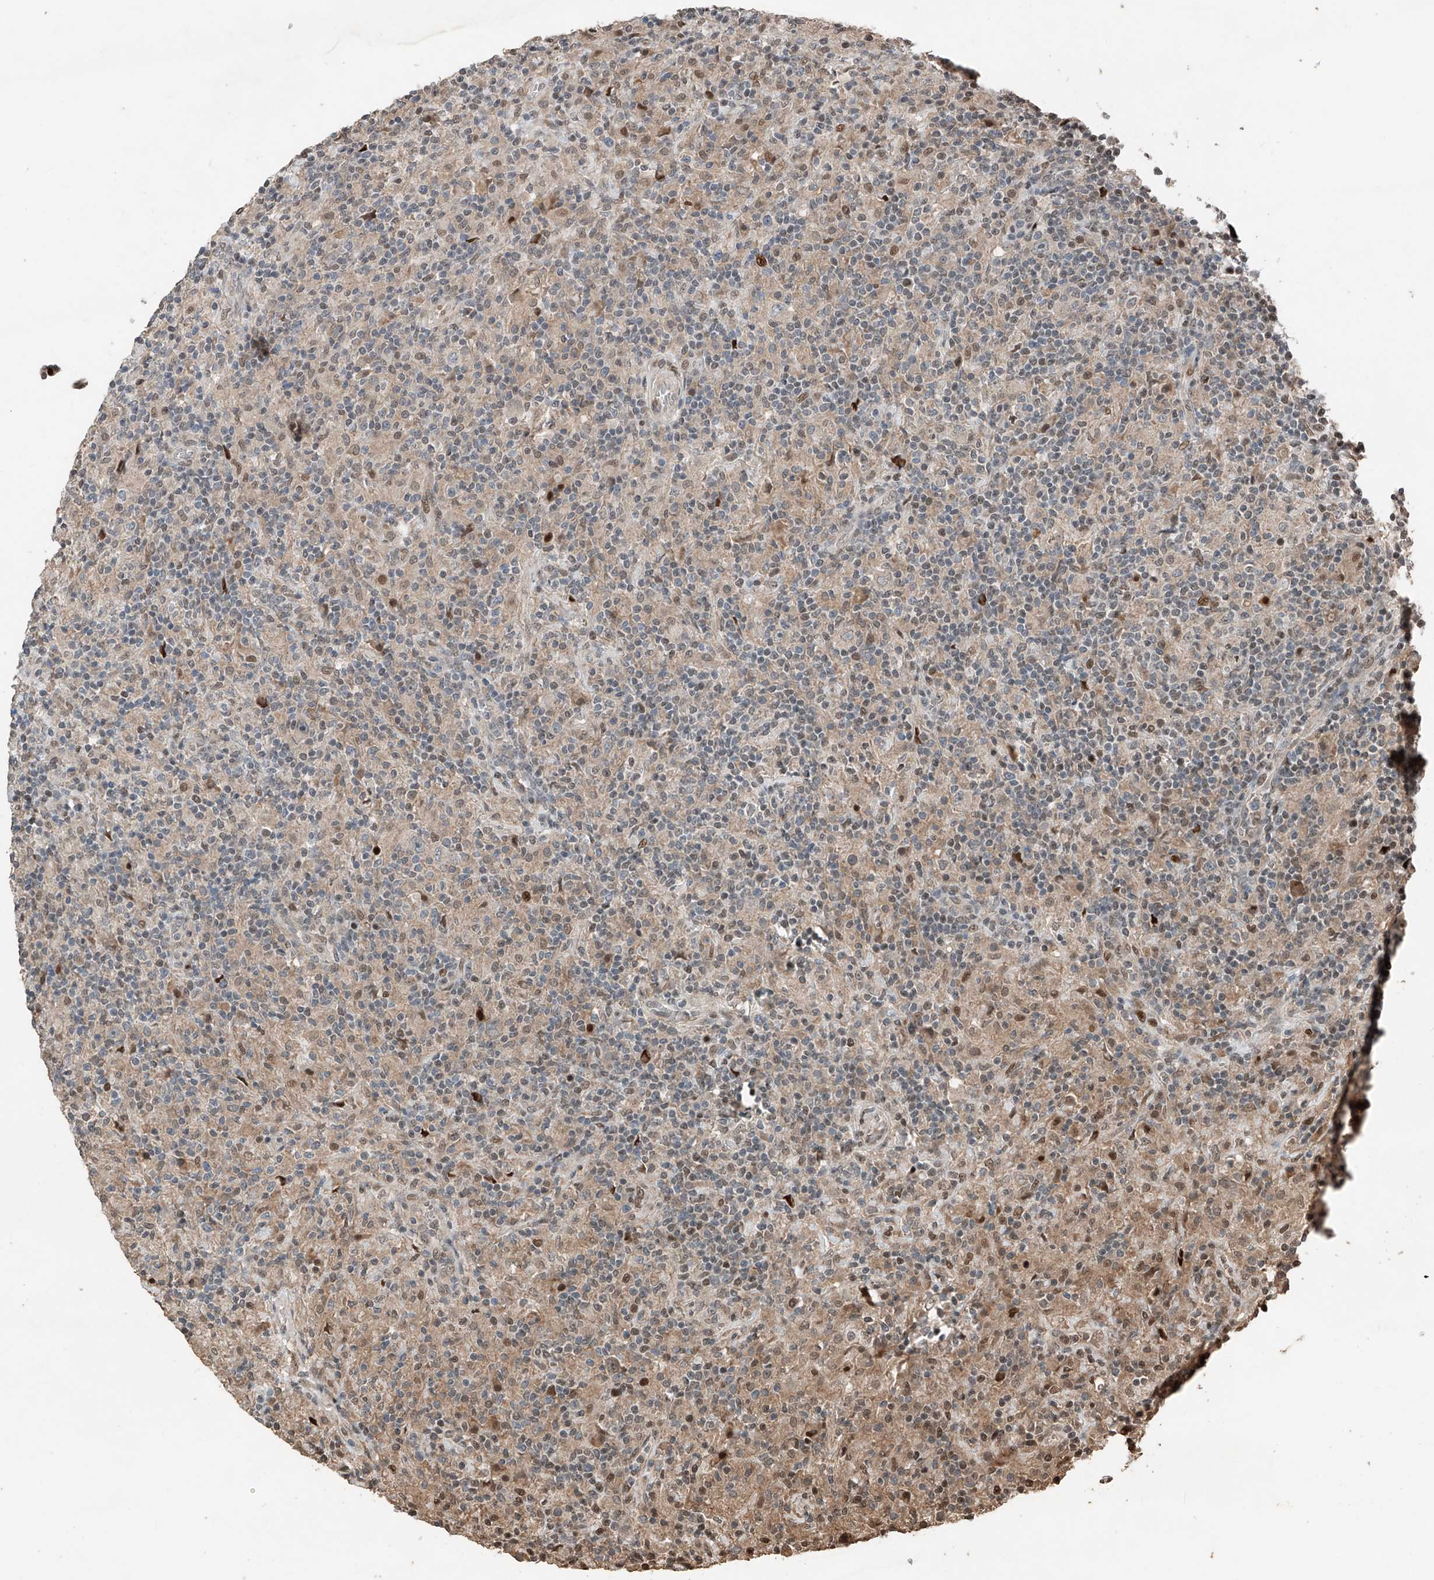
{"staining": {"intensity": "negative", "quantity": "none", "location": "none"}, "tissue": "lymphoma", "cell_type": "Tumor cells", "image_type": "cancer", "snomed": [{"axis": "morphology", "description": "Hodgkin's disease, NOS"}, {"axis": "topography", "description": "Lymph node"}], "caption": "There is no significant expression in tumor cells of Hodgkin's disease.", "gene": "RMND1", "patient": {"sex": "male", "age": 70}}